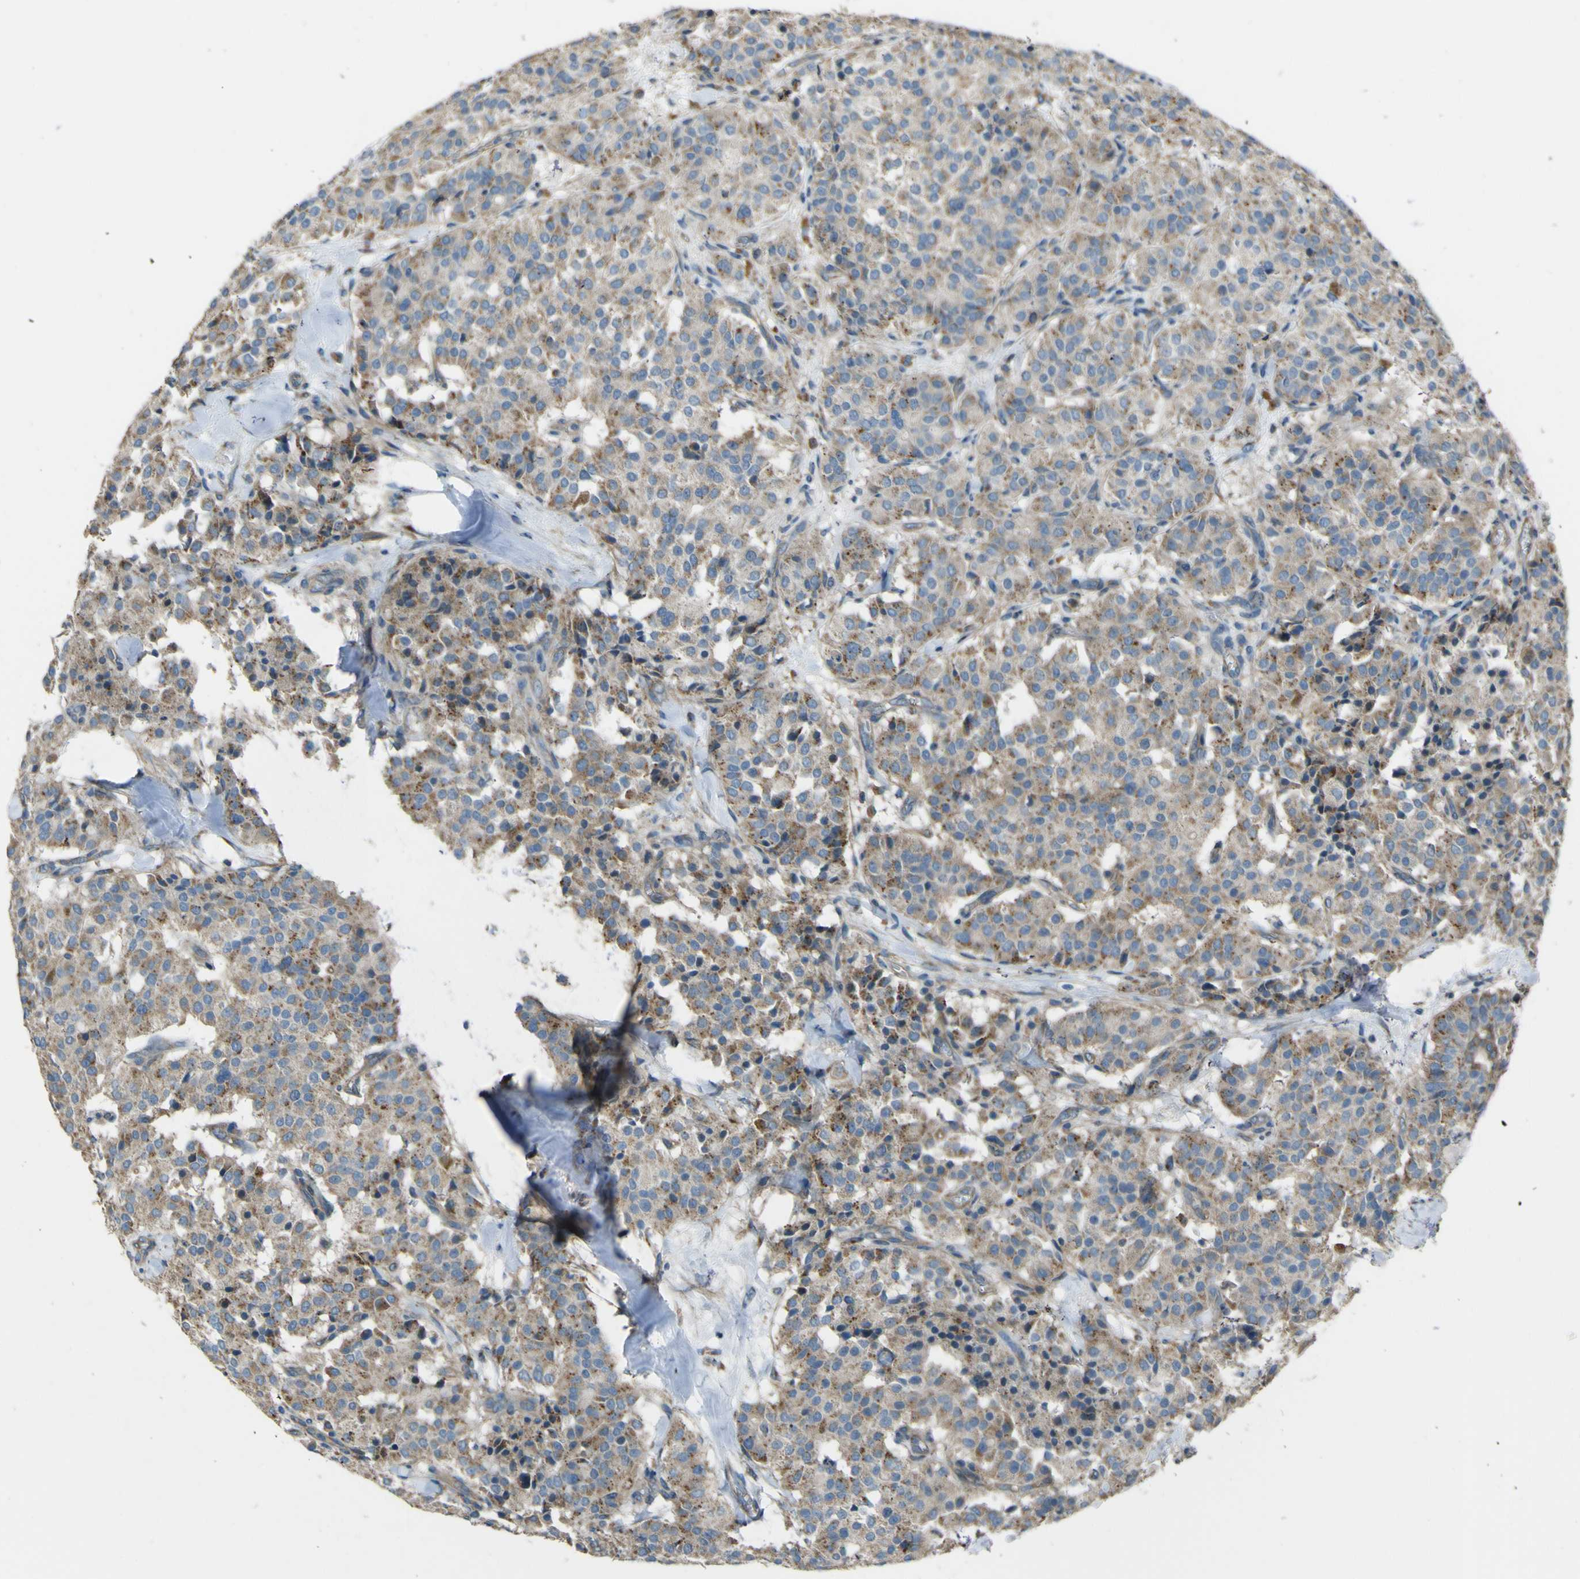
{"staining": {"intensity": "moderate", "quantity": "25%-75%", "location": "cytoplasmic/membranous"}, "tissue": "carcinoid", "cell_type": "Tumor cells", "image_type": "cancer", "snomed": [{"axis": "morphology", "description": "Carcinoid, malignant, NOS"}, {"axis": "topography", "description": "Lung"}], "caption": "Human malignant carcinoid stained for a protein (brown) reveals moderate cytoplasmic/membranous positive positivity in about 25%-75% of tumor cells.", "gene": "NAALADL2", "patient": {"sex": "male", "age": 30}}